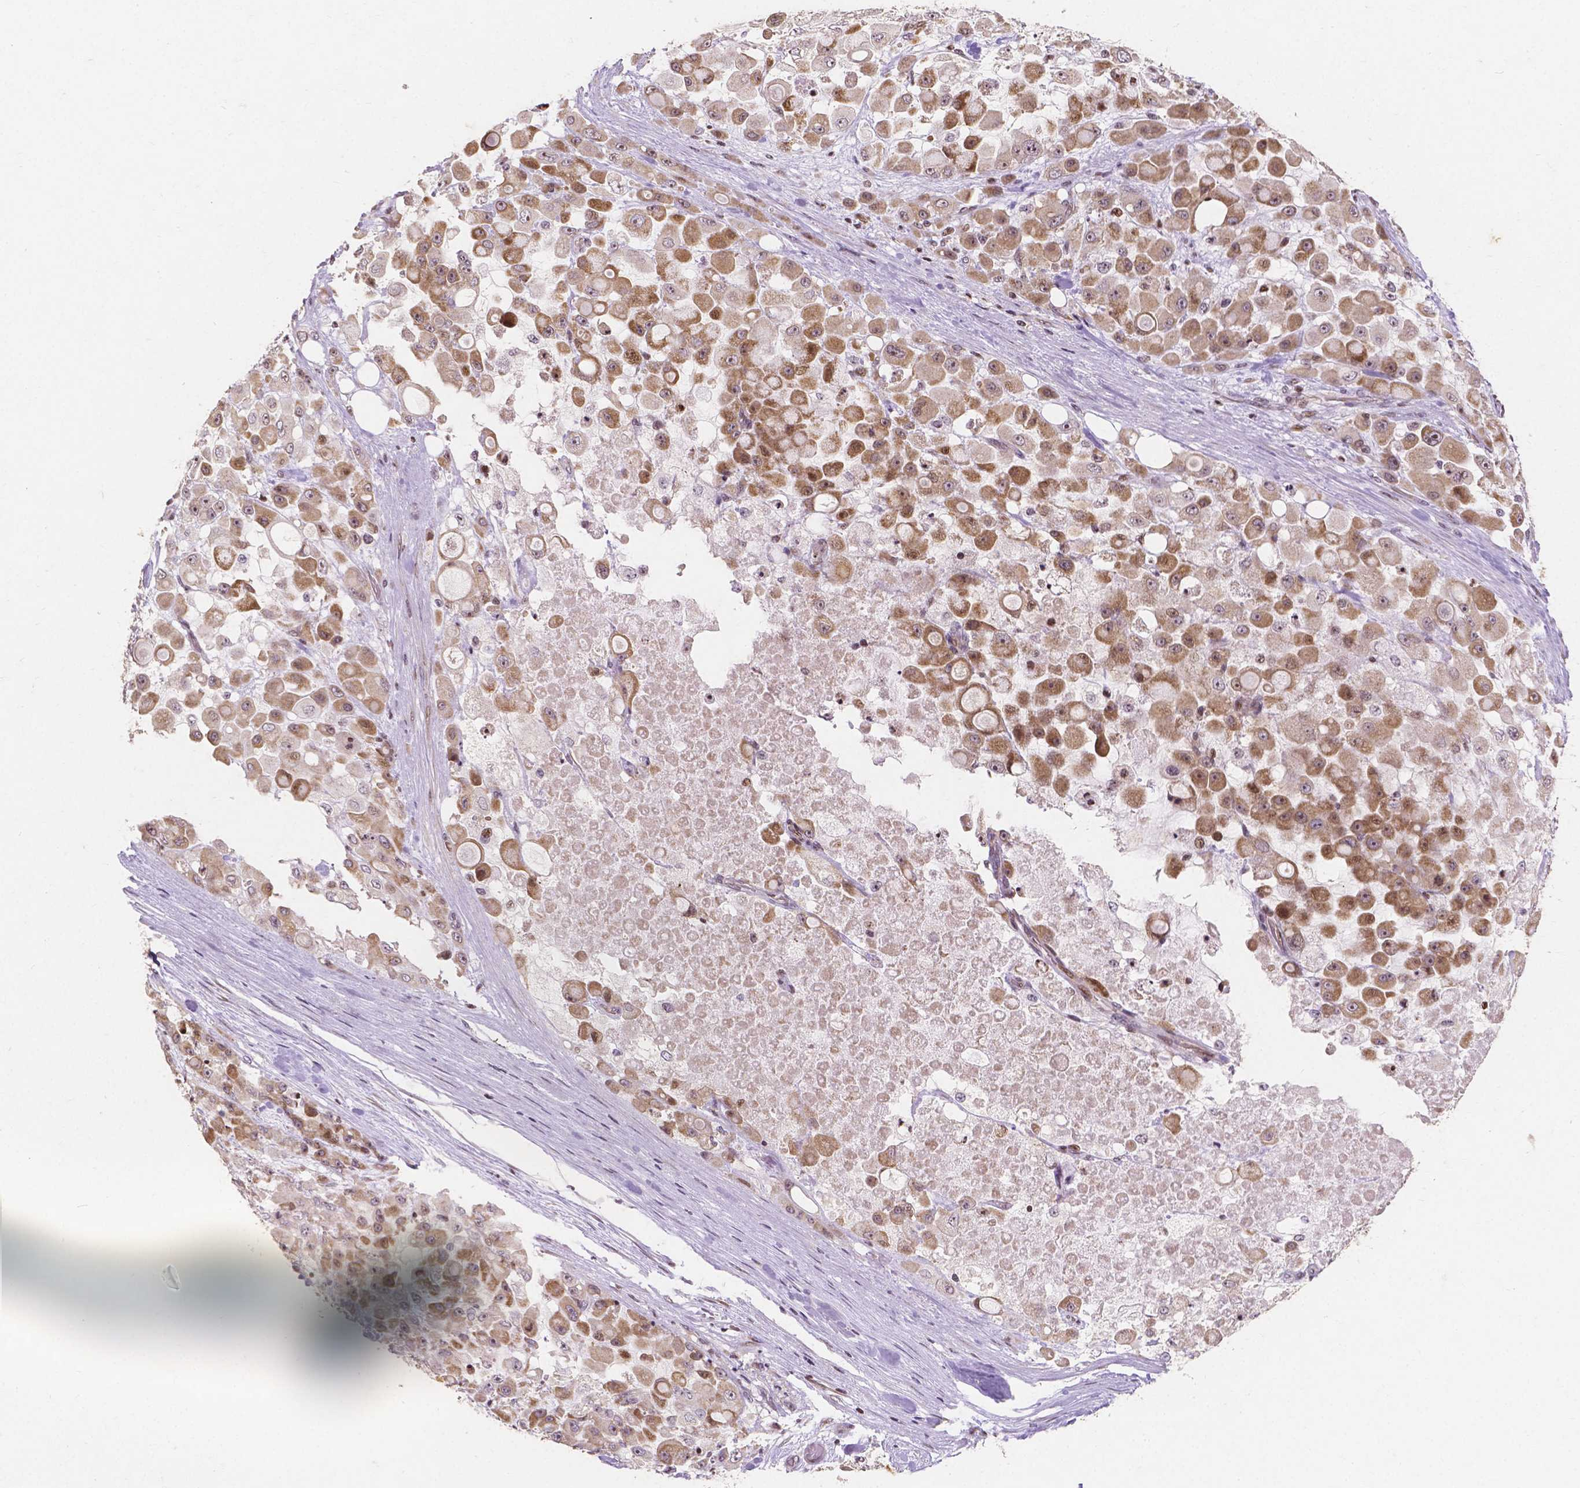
{"staining": {"intensity": "moderate", "quantity": "25%-75%", "location": "cytoplasmic/membranous"}, "tissue": "stomach cancer", "cell_type": "Tumor cells", "image_type": "cancer", "snomed": [{"axis": "morphology", "description": "Adenocarcinoma, NOS"}, {"axis": "topography", "description": "Stomach"}], "caption": "Moderate cytoplasmic/membranous staining for a protein is seen in about 25%-75% of tumor cells of adenocarcinoma (stomach) using immunohistochemistry.", "gene": "PTPN18", "patient": {"sex": "female", "age": 76}}